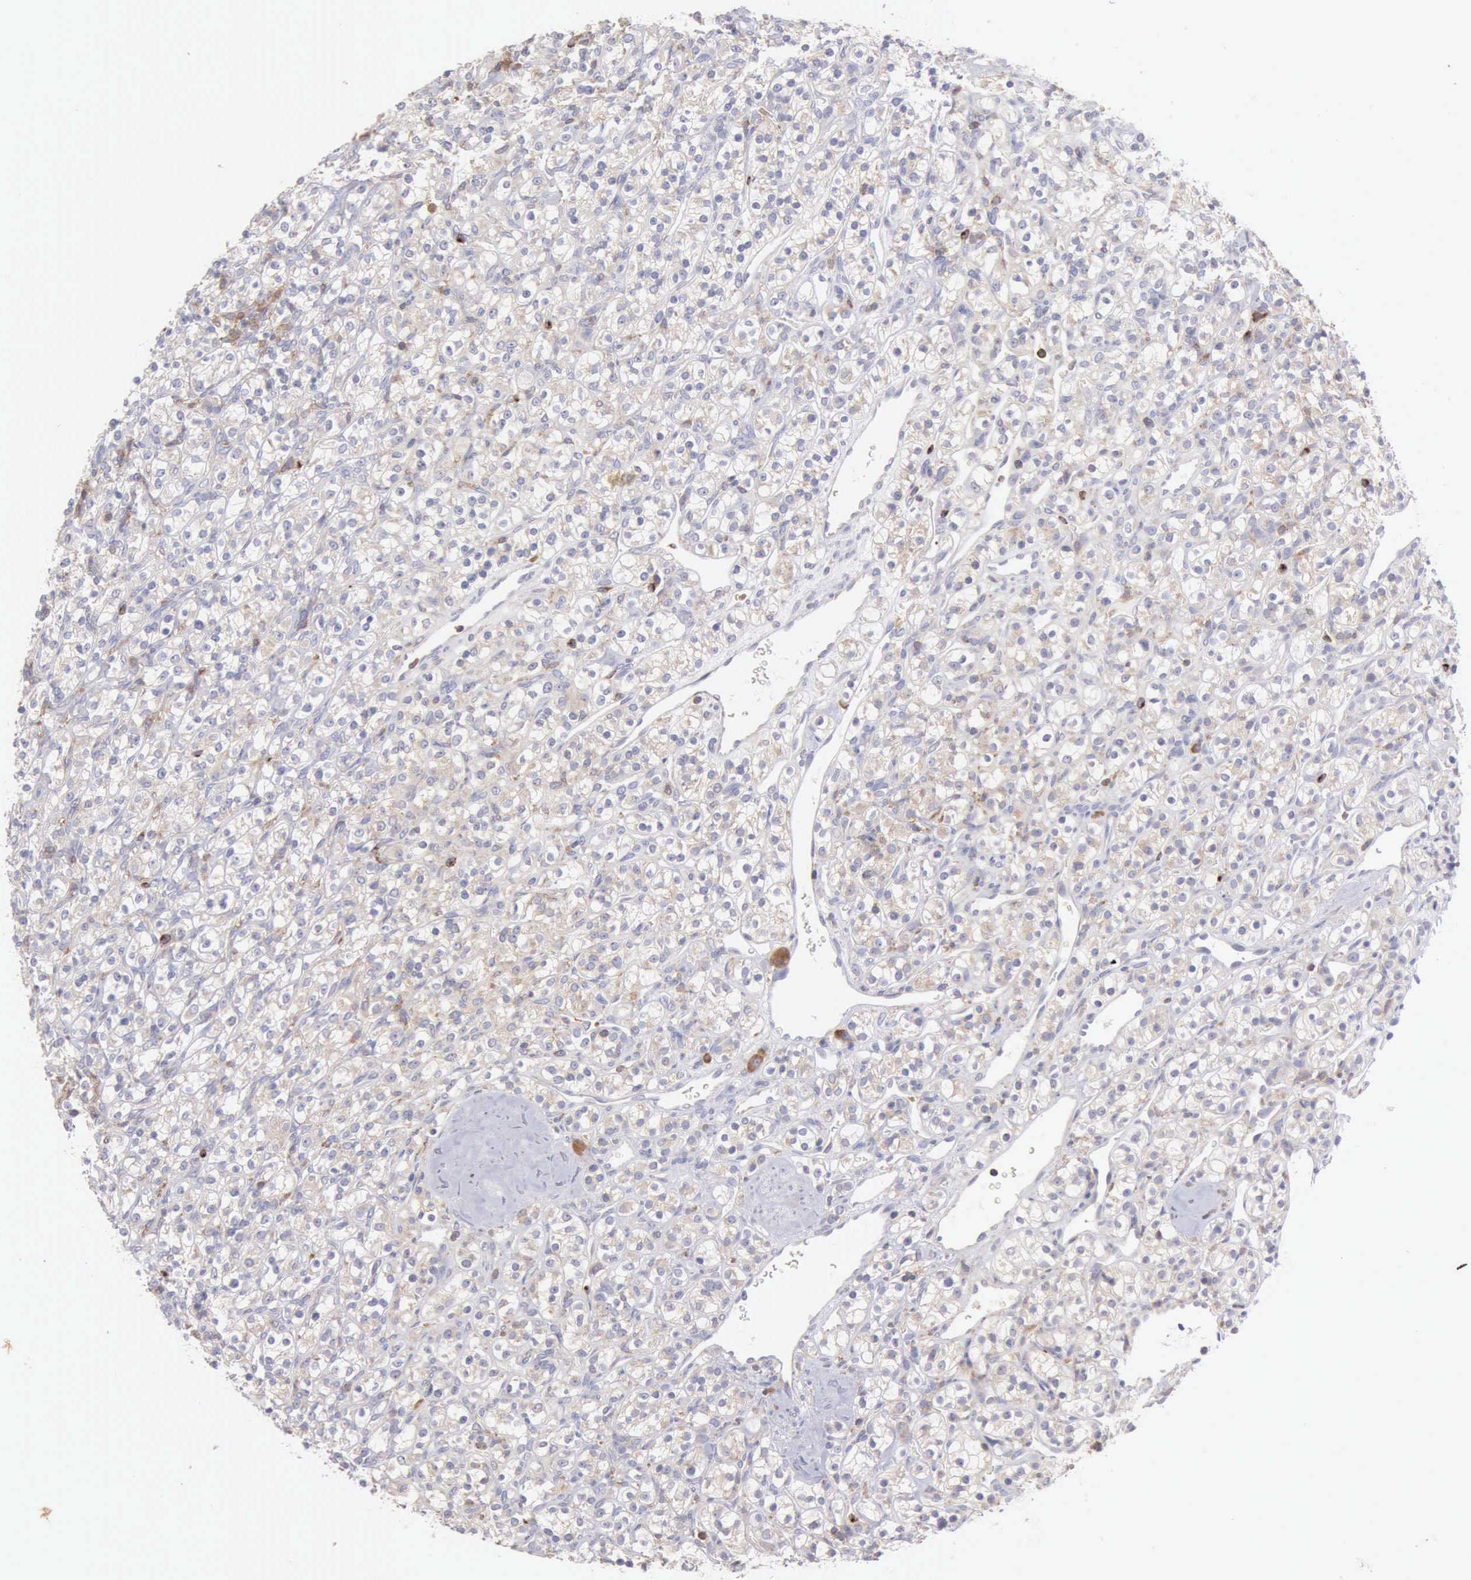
{"staining": {"intensity": "weak", "quantity": "<25%", "location": "cytoplasmic/membranous"}, "tissue": "renal cancer", "cell_type": "Tumor cells", "image_type": "cancer", "snomed": [{"axis": "morphology", "description": "Adenocarcinoma, NOS"}, {"axis": "topography", "description": "Kidney"}], "caption": "Tumor cells show no significant protein staining in renal adenocarcinoma. Nuclei are stained in blue.", "gene": "SASH3", "patient": {"sex": "male", "age": 77}}